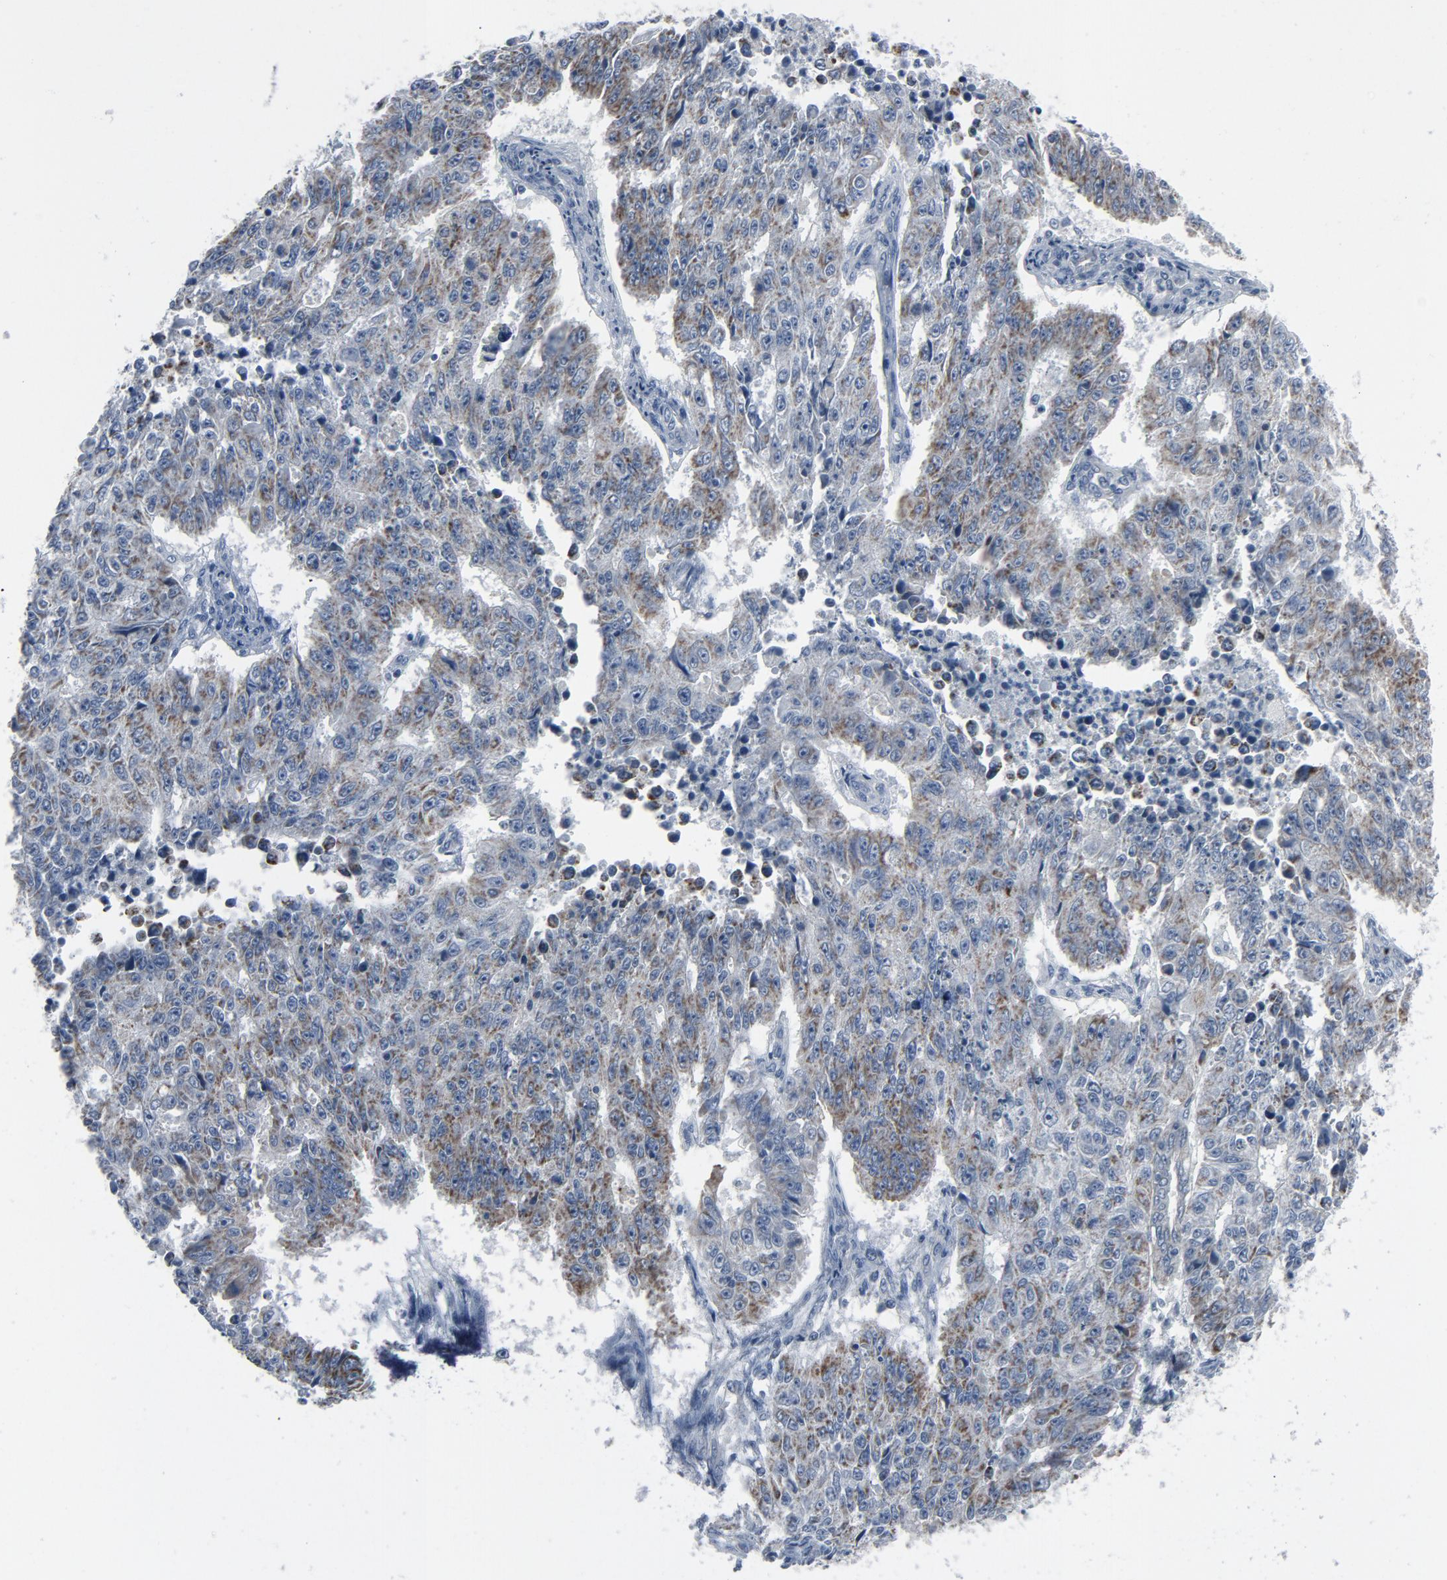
{"staining": {"intensity": "weak", "quantity": "25%-75%", "location": "cytoplasmic/membranous"}, "tissue": "endometrial cancer", "cell_type": "Tumor cells", "image_type": "cancer", "snomed": [{"axis": "morphology", "description": "Adenocarcinoma, NOS"}, {"axis": "topography", "description": "Endometrium"}], "caption": "A low amount of weak cytoplasmic/membranous staining is present in approximately 25%-75% of tumor cells in endometrial cancer (adenocarcinoma) tissue.", "gene": "GPX2", "patient": {"sex": "female", "age": 42}}